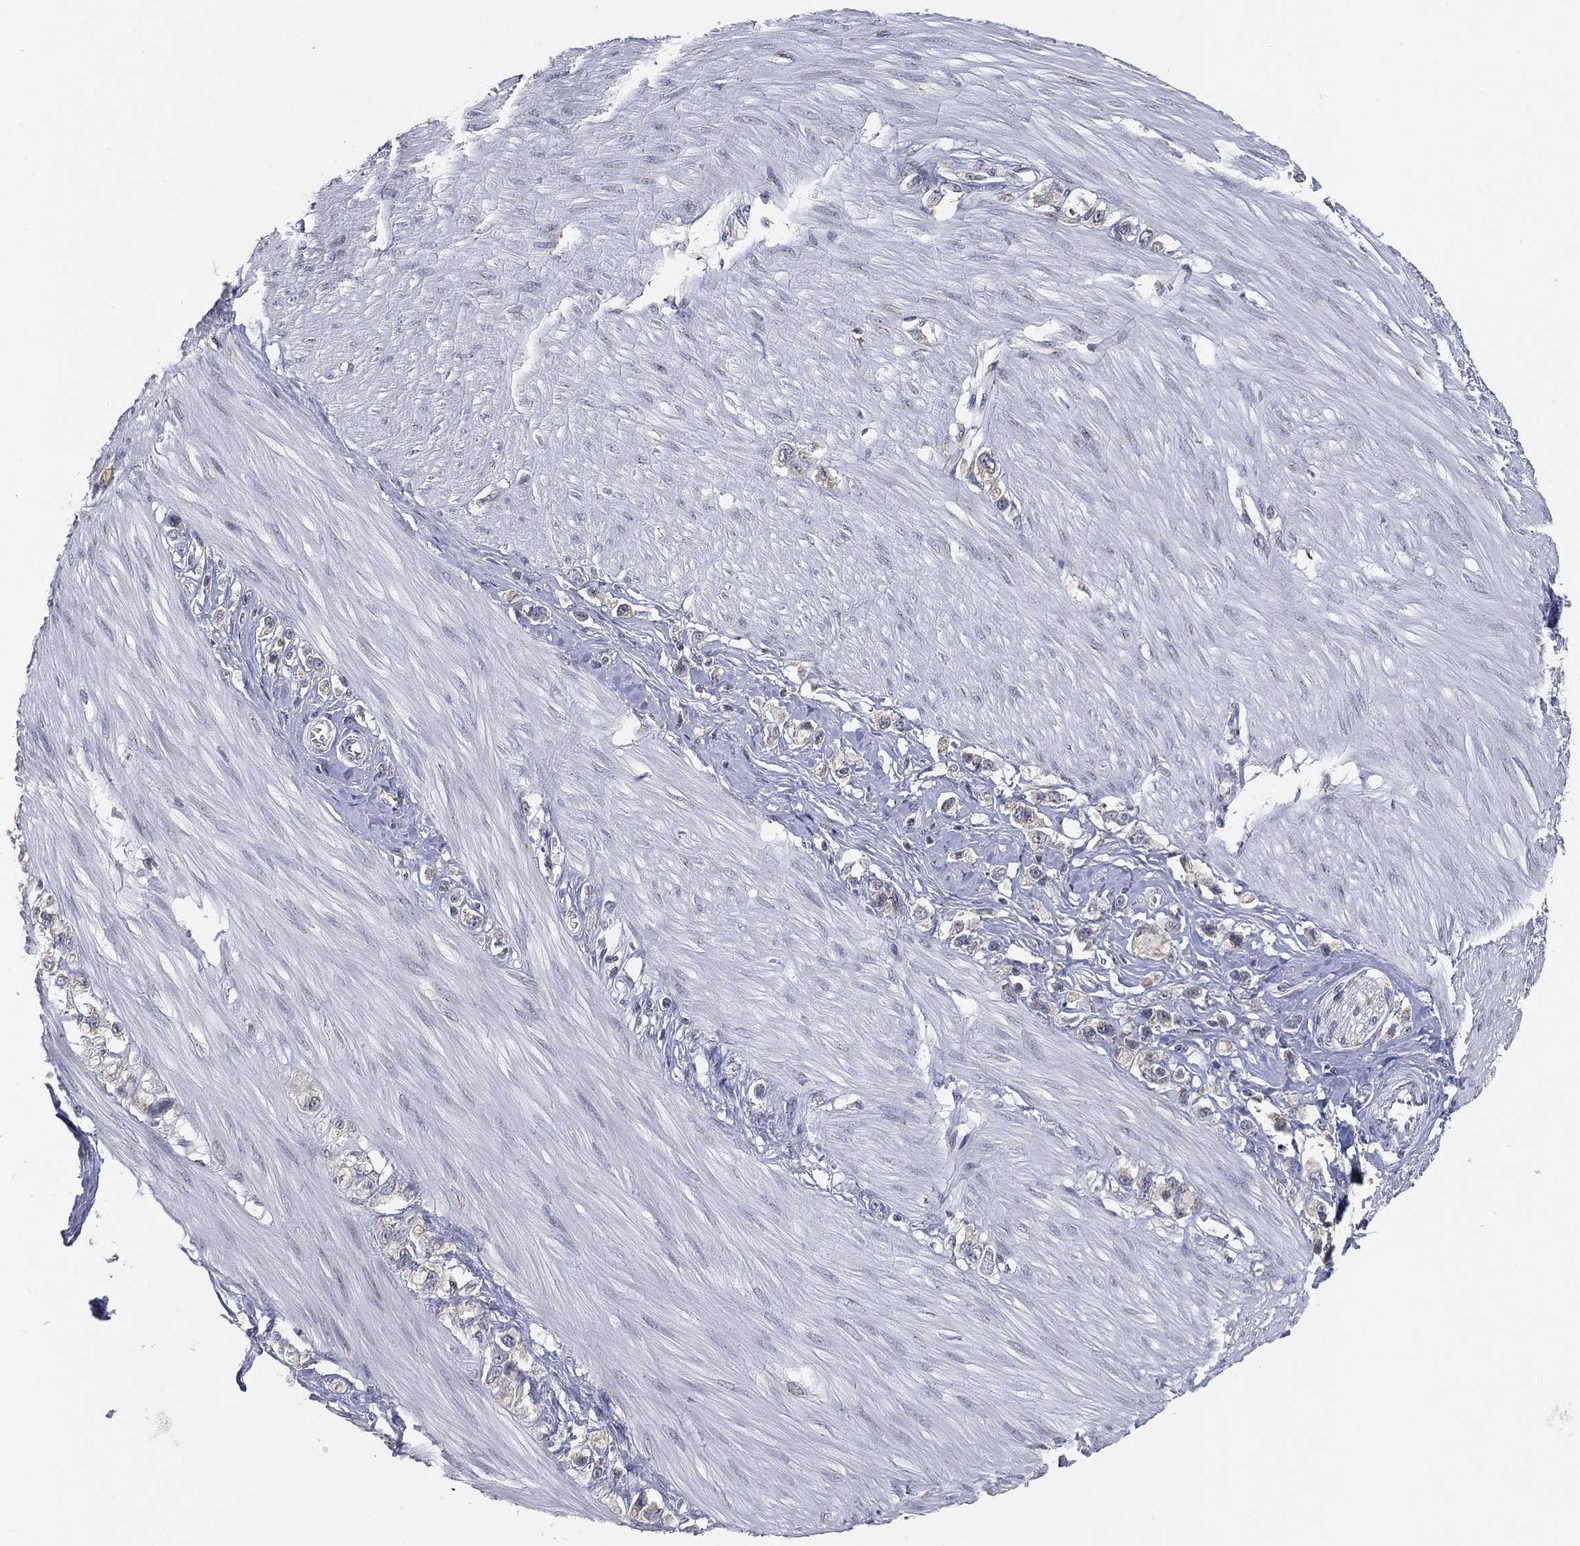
{"staining": {"intensity": "negative", "quantity": "none", "location": "none"}, "tissue": "stomach cancer", "cell_type": "Tumor cells", "image_type": "cancer", "snomed": [{"axis": "morphology", "description": "Normal tissue, NOS"}, {"axis": "morphology", "description": "Adenocarcinoma, NOS"}, {"axis": "morphology", "description": "Adenocarcinoma, High grade"}, {"axis": "topography", "description": "Stomach, upper"}, {"axis": "topography", "description": "Stomach"}], "caption": "IHC histopathology image of stomach cancer (adenocarcinoma) stained for a protein (brown), which demonstrates no expression in tumor cells. Brightfield microscopy of immunohistochemistry (IHC) stained with DAB (brown) and hematoxylin (blue), captured at high magnification.", "gene": "TICAM1", "patient": {"sex": "female", "age": 65}}